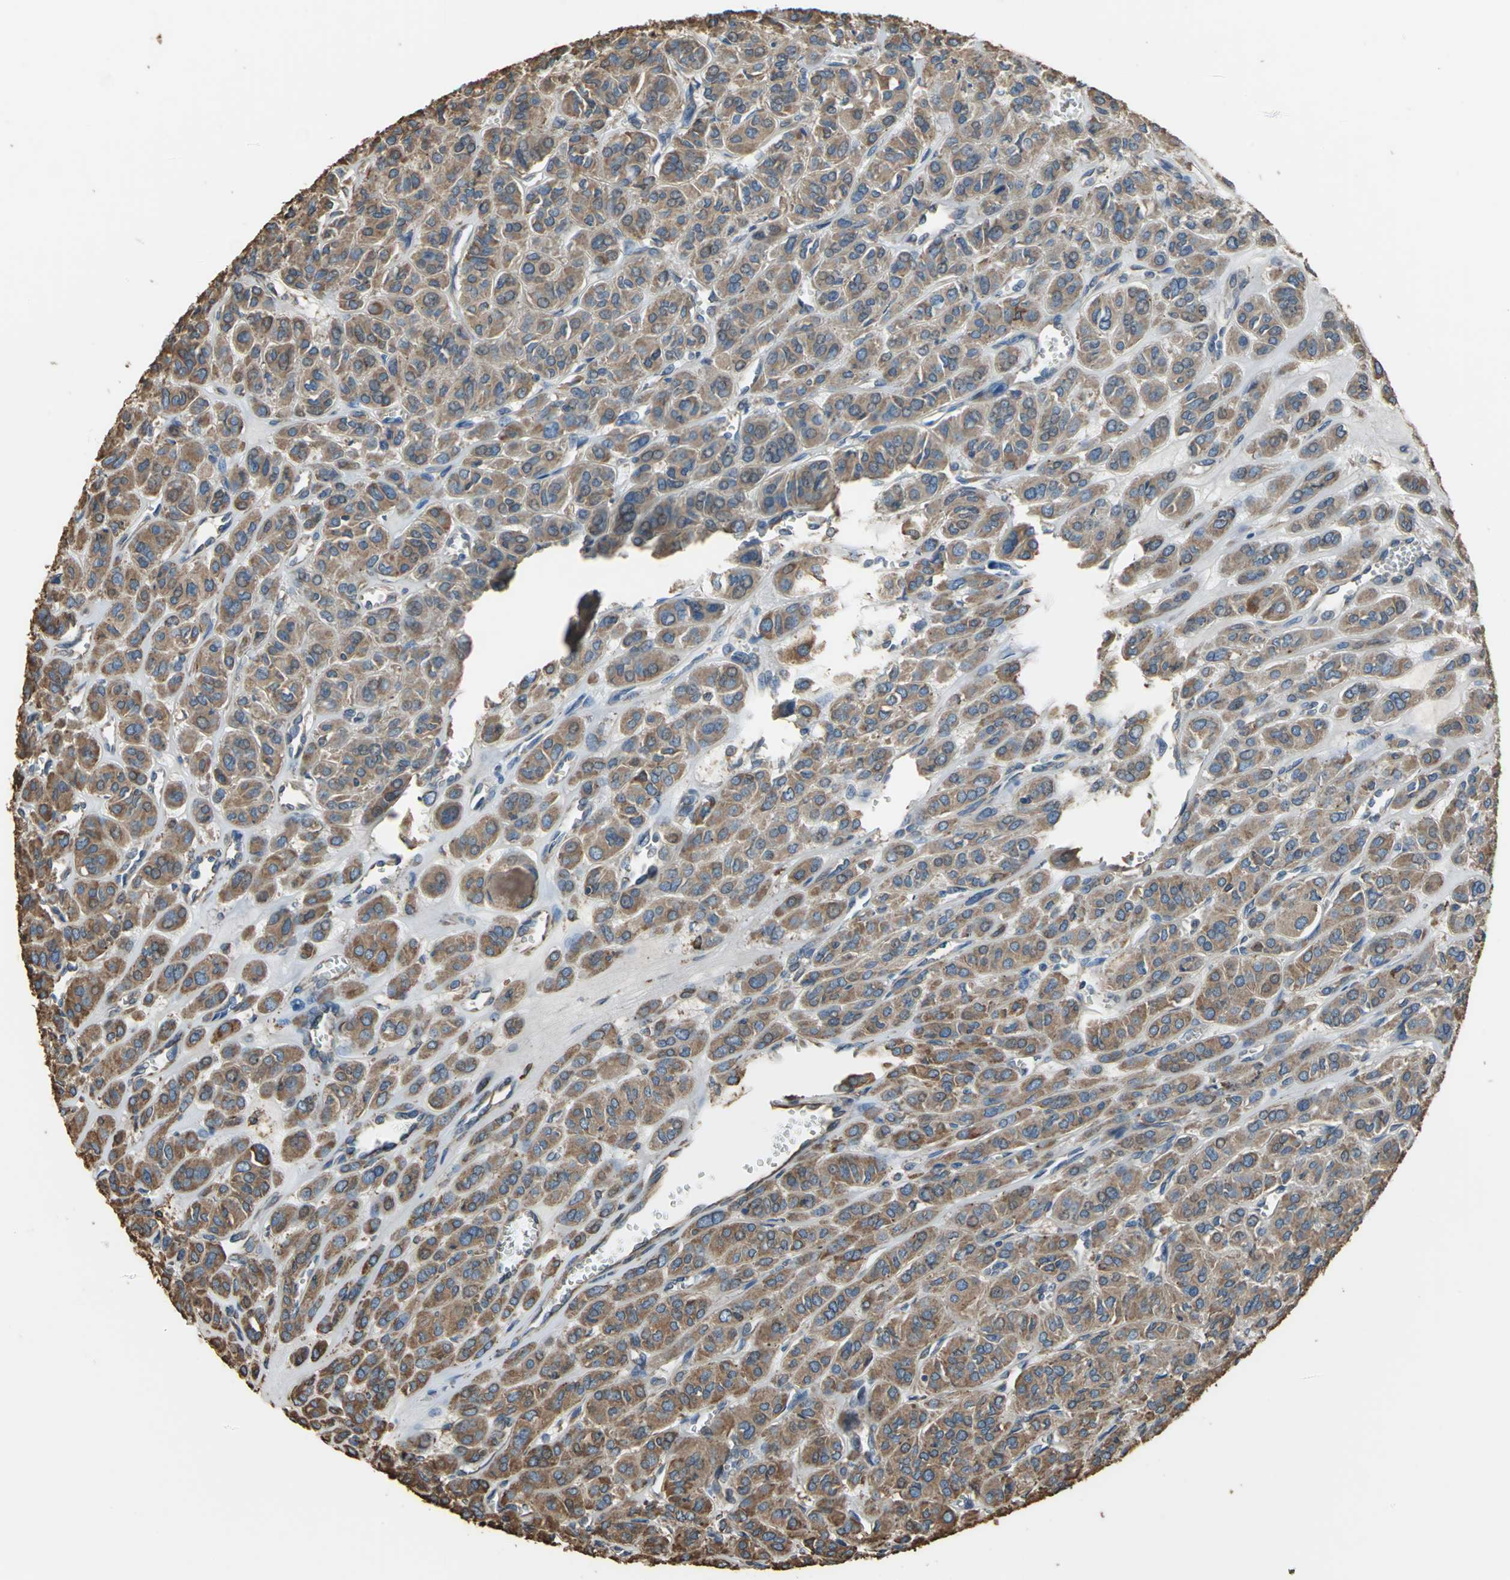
{"staining": {"intensity": "strong", "quantity": ">75%", "location": "cytoplasmic/membranous"}, "tissue": "thyroid cancer", "cell_type": "Tumor cells", "image_type": "cancer", "snomed": [{"axis": "morphology", "description": "Follicular adenoma carcinoma, NOS"}, {"axis": "topography", "description": "Thyroid gland"}], "caption": "Human thyroid cancer (follicular adenoma carcinoma) stained with a protein marker shows strong staining in tumor cells.", "gene": "GPANK1", "patient": {"sex": "female", "age": 71}}